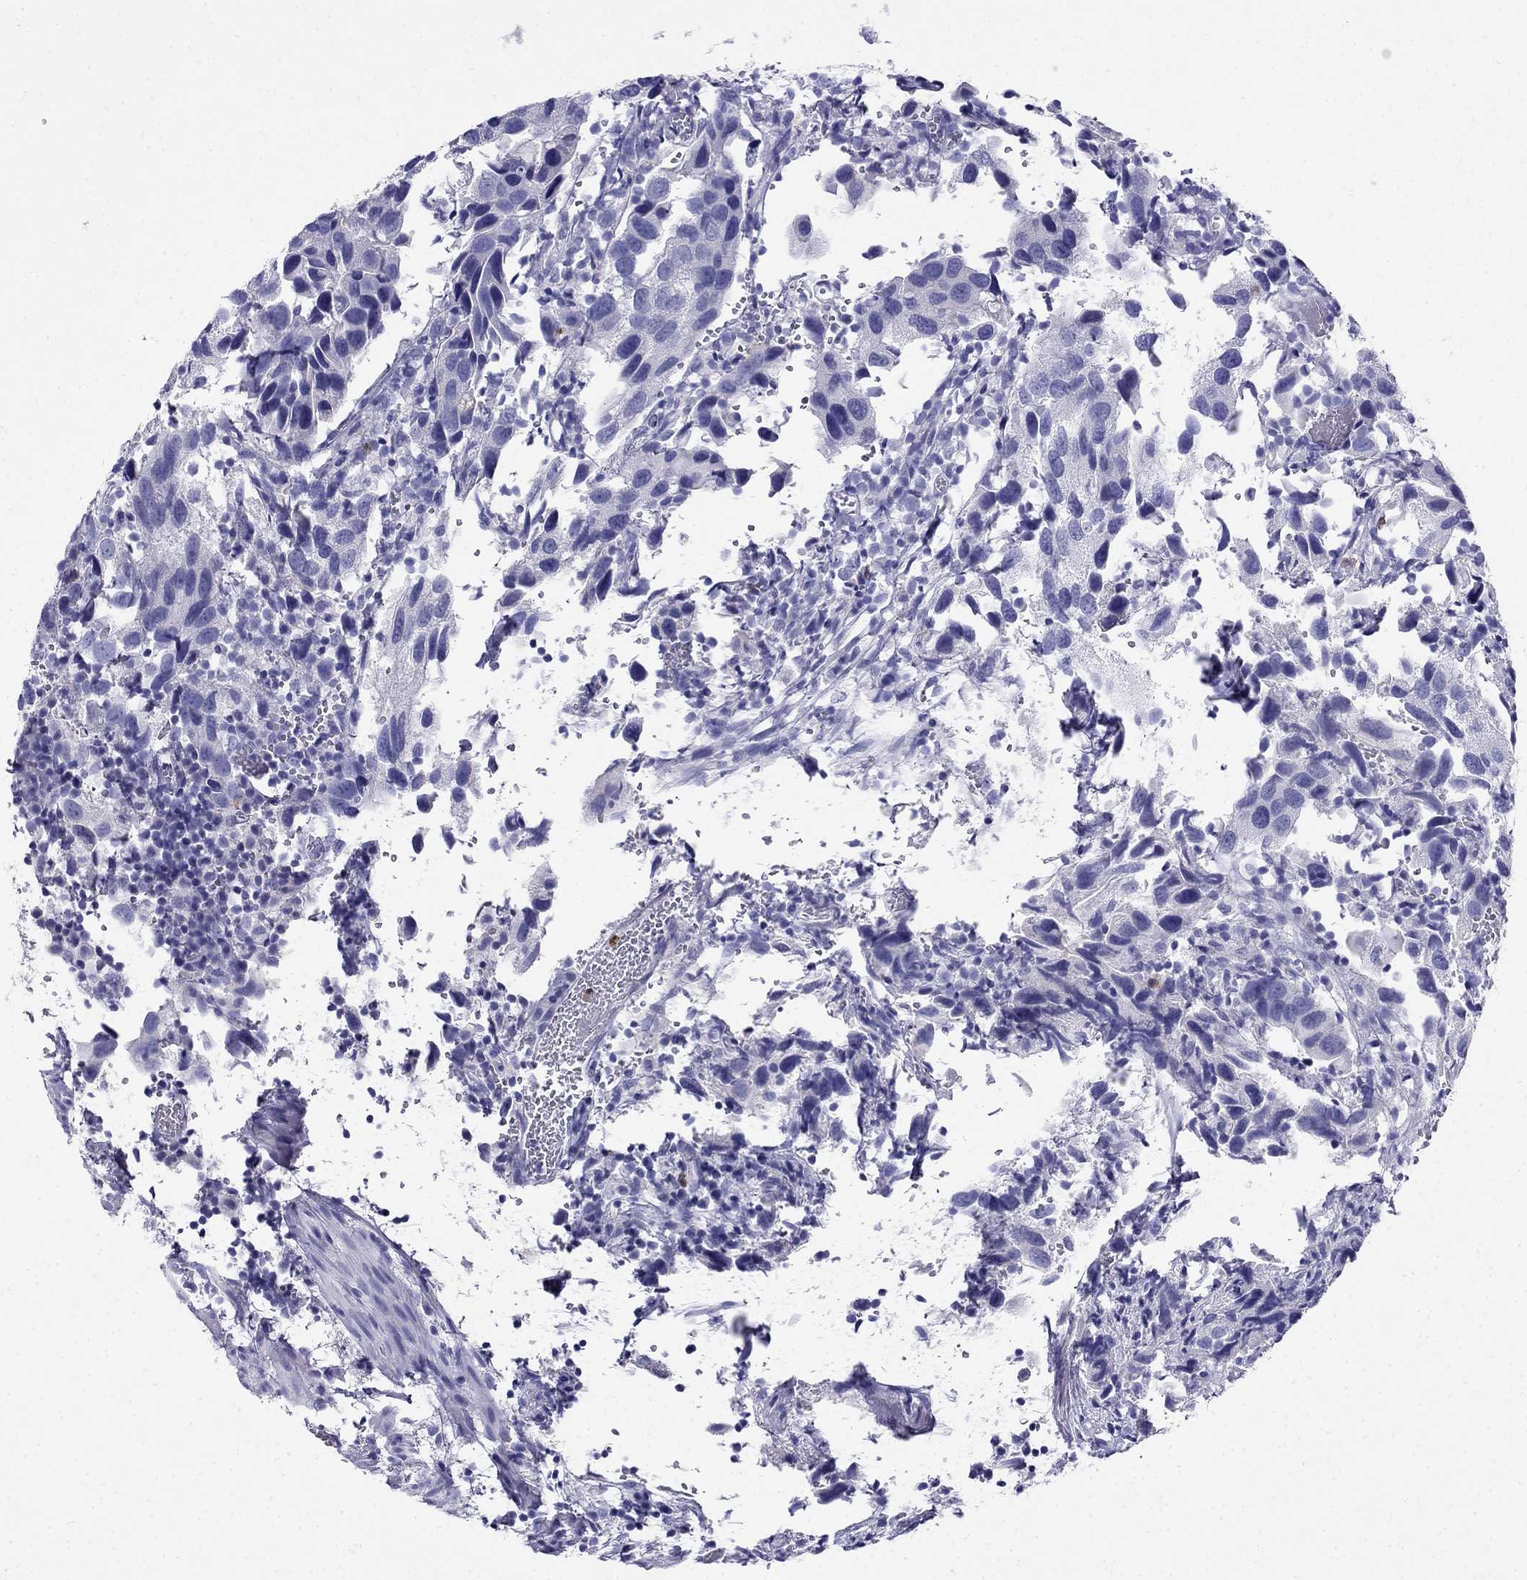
{"staining": {"intensity": "negative", "quantity": "none", "location": "none"}, "tissue": "urothelial cancer", "cell_type": "Tumor cells", "image_type": "cancer", "snomed": [{"axis": "morphology", "description": "Urothelial carcinoma, High grade"}, {"axis": "topography", "description": "Urinary bladder"}], "caption": "Urothelial cancer was stained to show a protein in brown. There is no significant expression in tumor cells.", "gene": "PPP1R36", "patient": {"sex": "male", "age": 79}}